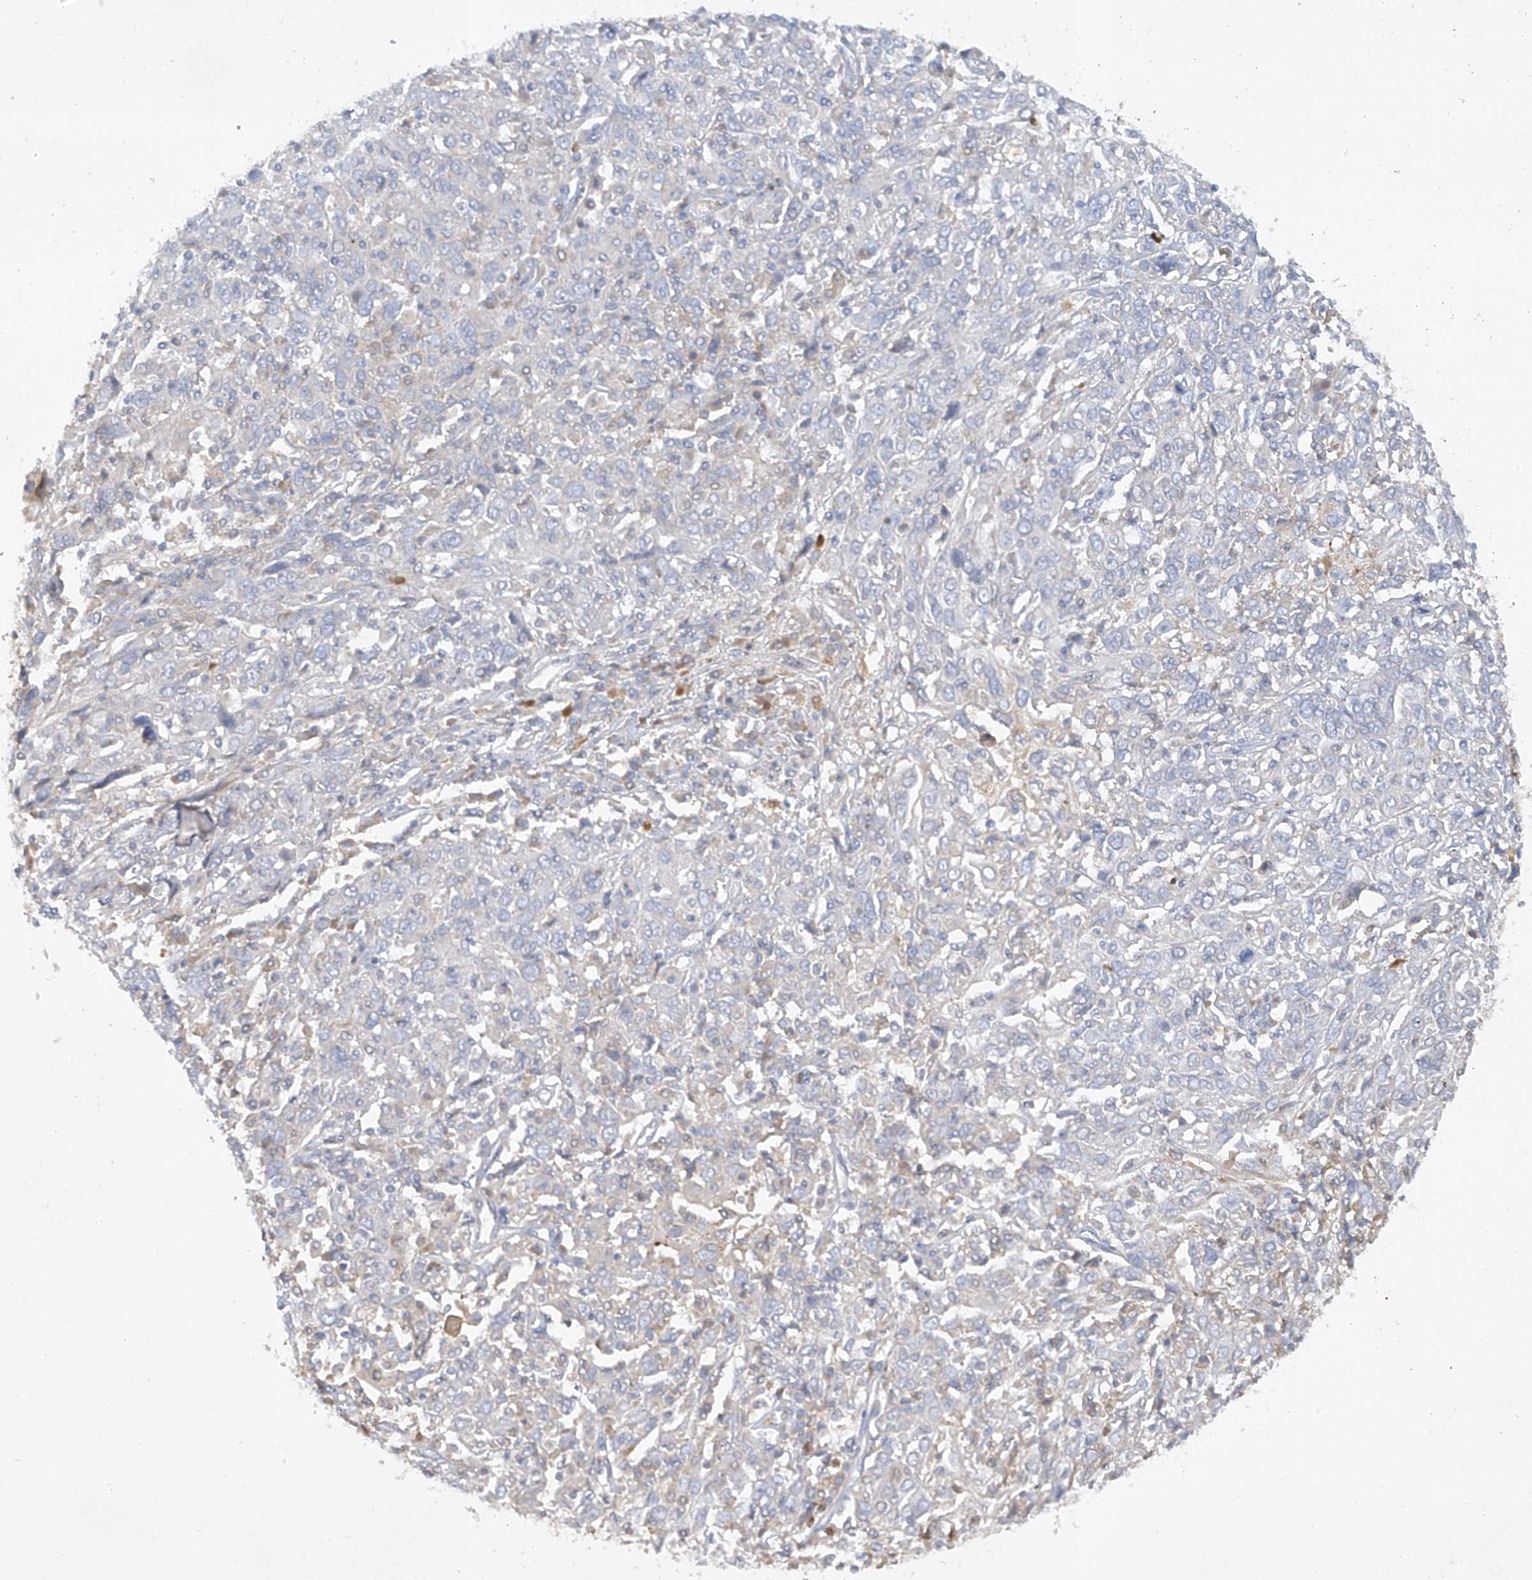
{"staining": {"intensity": "negative", "quantity": "none", "location": "none"}, "tissue": "cervical cancer", "cell_type": "Tumor cells", "image_type": "cancer", "snomed": [{"axis": "morphology", "description": "Squamous cell carcinoma, NOS"}, {"axis": "topography", "description": "Cervix"}], "caption": "Tumor cells are negative for brown protein staining in cervical cancer. (IHC, brightfield microscopy, high magnification).", "gene": "HAS3", "patient": {"sex": "female", "age": 46}}